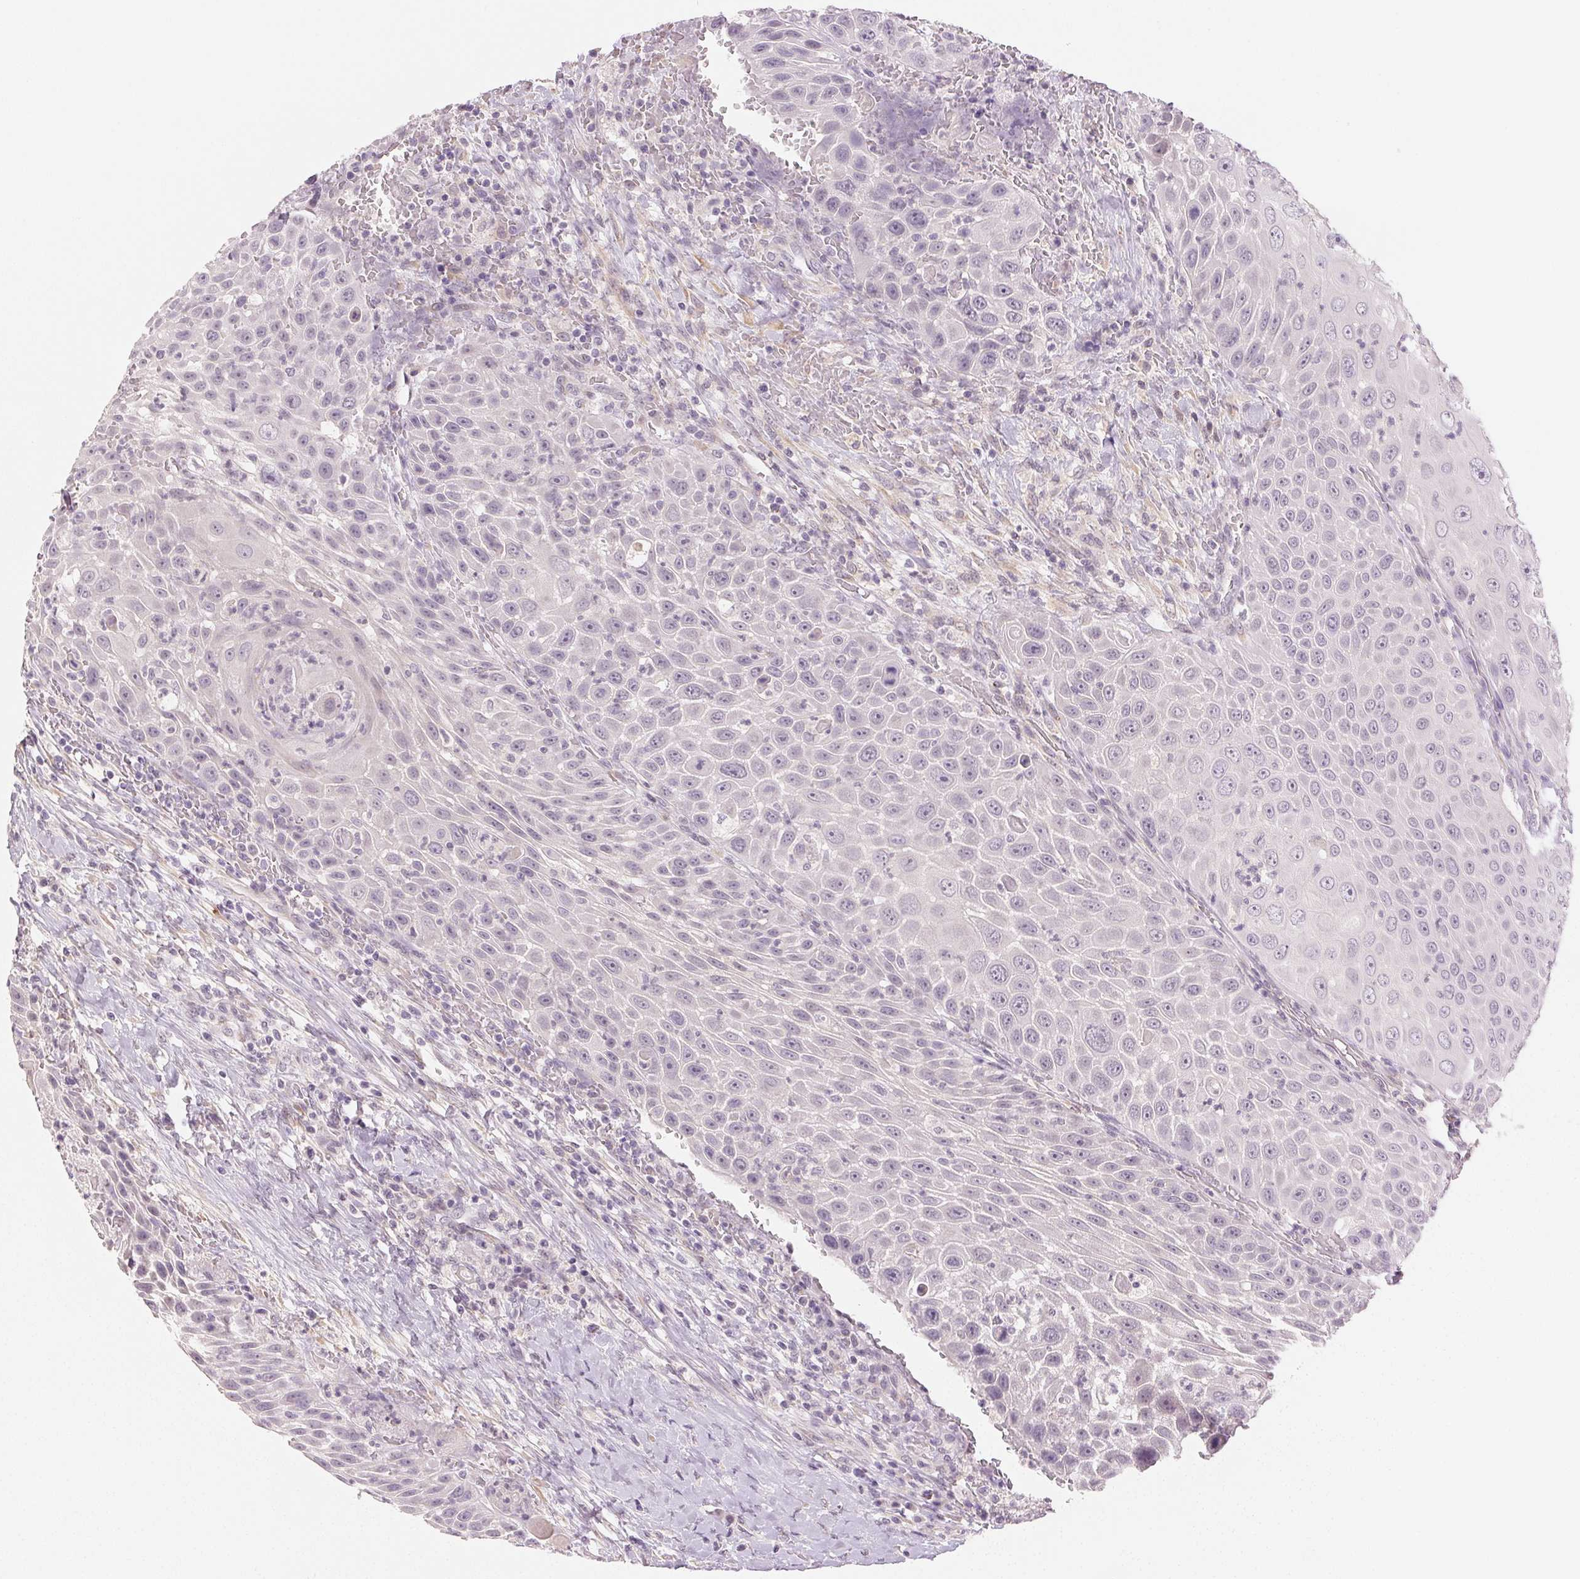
{"staining": {"intensity": "negative", "quantity": "none", "location": "none"}, "tissue": "head and neck cancer", "cell_type": "Tumor cells", "image_type": "cancer", "snomed": [{"axis": "morphology", "description": "Squamous cell carcinoma, NOS"}, {"axis": "topography", "description": "Head-Neck"}], "caption": "High power microscopy photomicrograph of an immunohistochemistry (IHC) histopathology image of head and neck cancer, revealing no significant positivity in tumor cells. (Stains: DAB immunohistochemistry with hematoxylin counter stain, Microscopy: brightfield microscopy at high magnification).", "gene": "MAP1LC3A", "patient": {"sex": "male", "age": 69}}